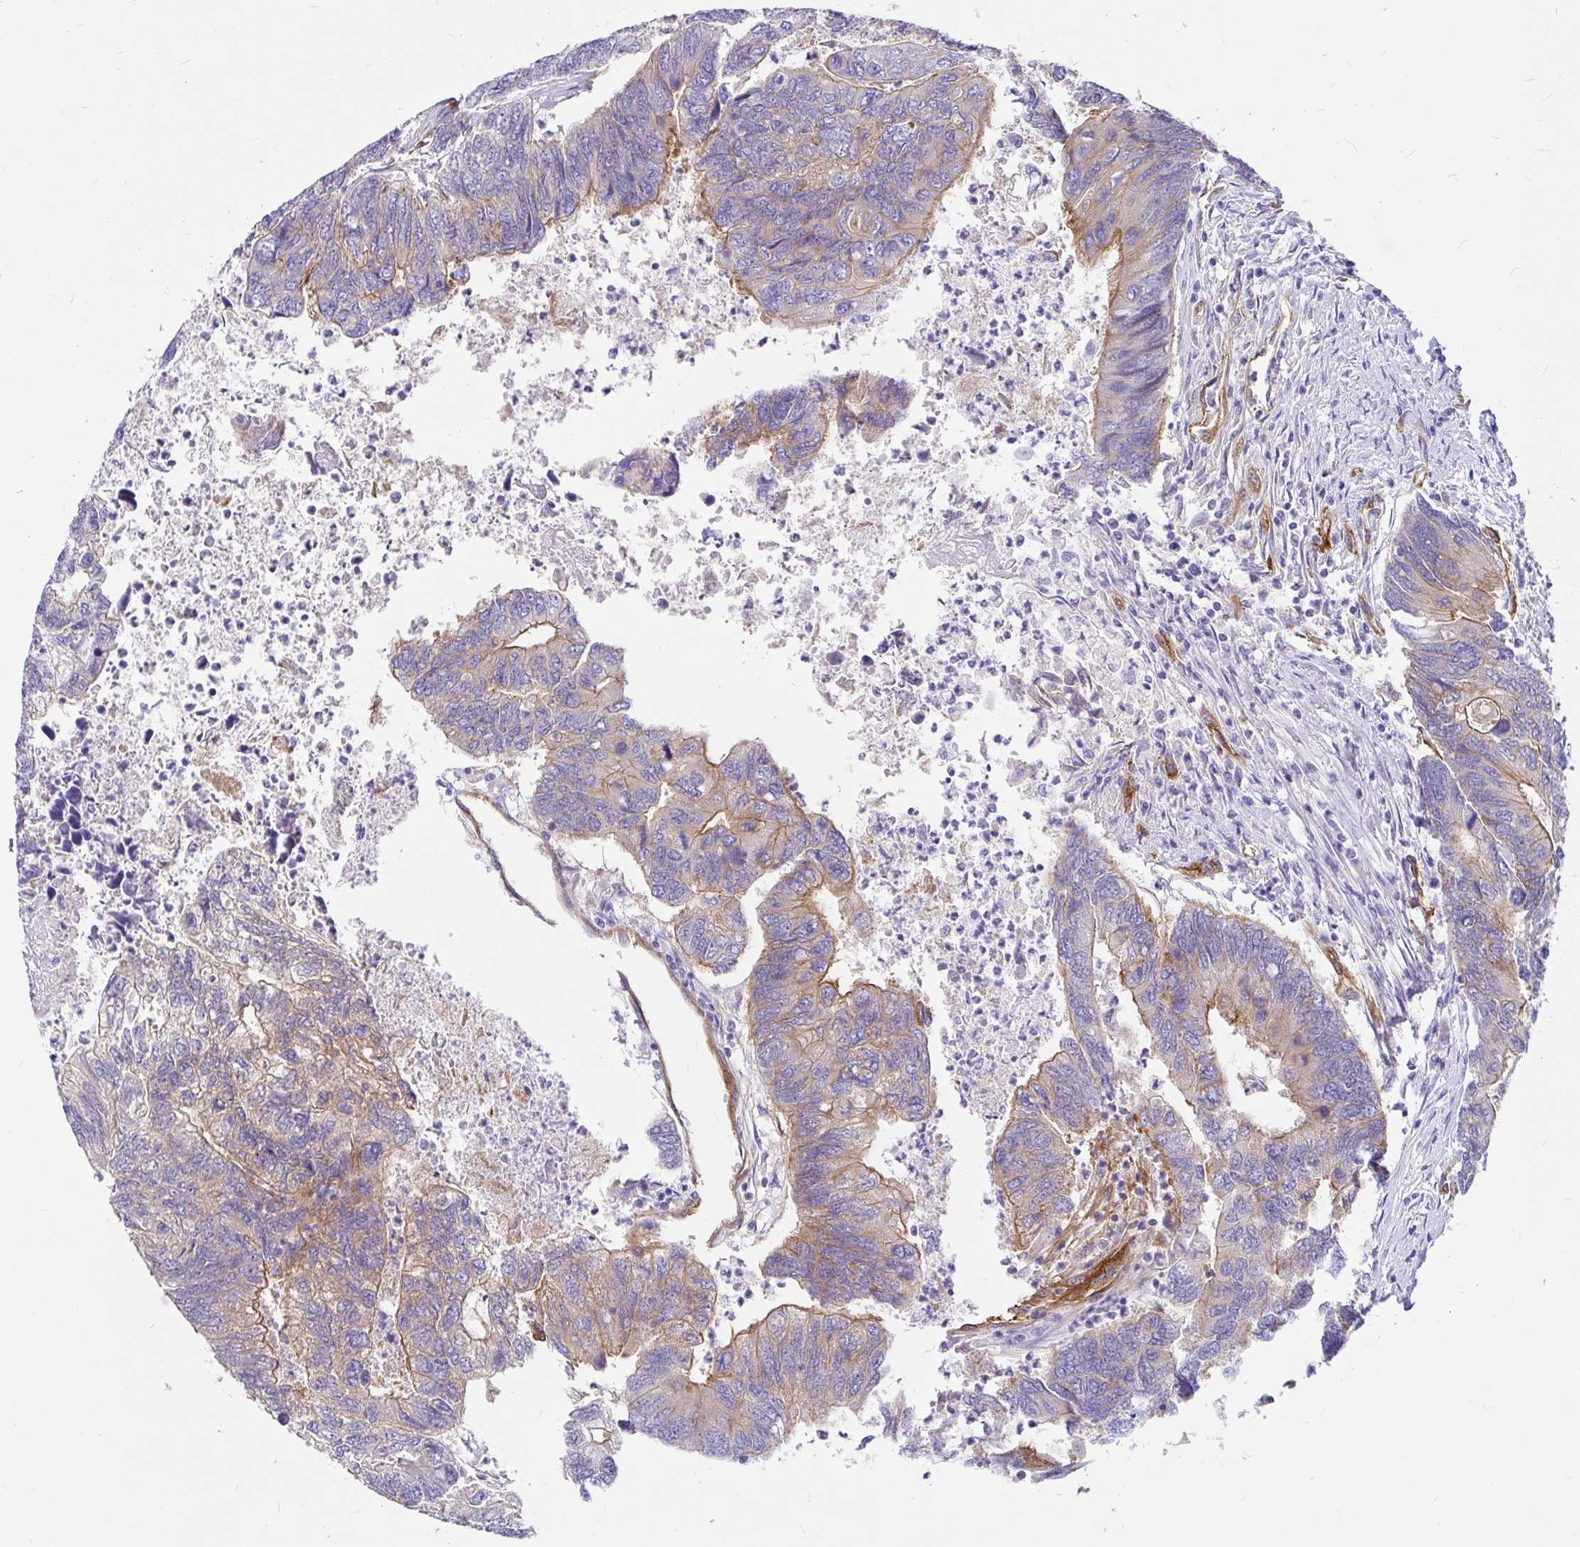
{"staining": {"intensity": "moderate", "quantity": "25%-75%", "location": "cytoplasmic/membranous"}, "tissue": "colorectal cancer", "cell_type": "Tumor cells", "image_type": "cancer", "snomed": [{"axis": "morphology", "description": "Adenocarcinoma, NOS"}, {"axis": "topography", "description": "Colon"}], "caption": "The micrograph displays staining of adenocarcinoma (colorectal), revealing moderate cytoplasmic/membranous protein expression (brown color) within tumor cells.", "gene": "MYO1B", "patient": {"sex": "female", "age": 67}}